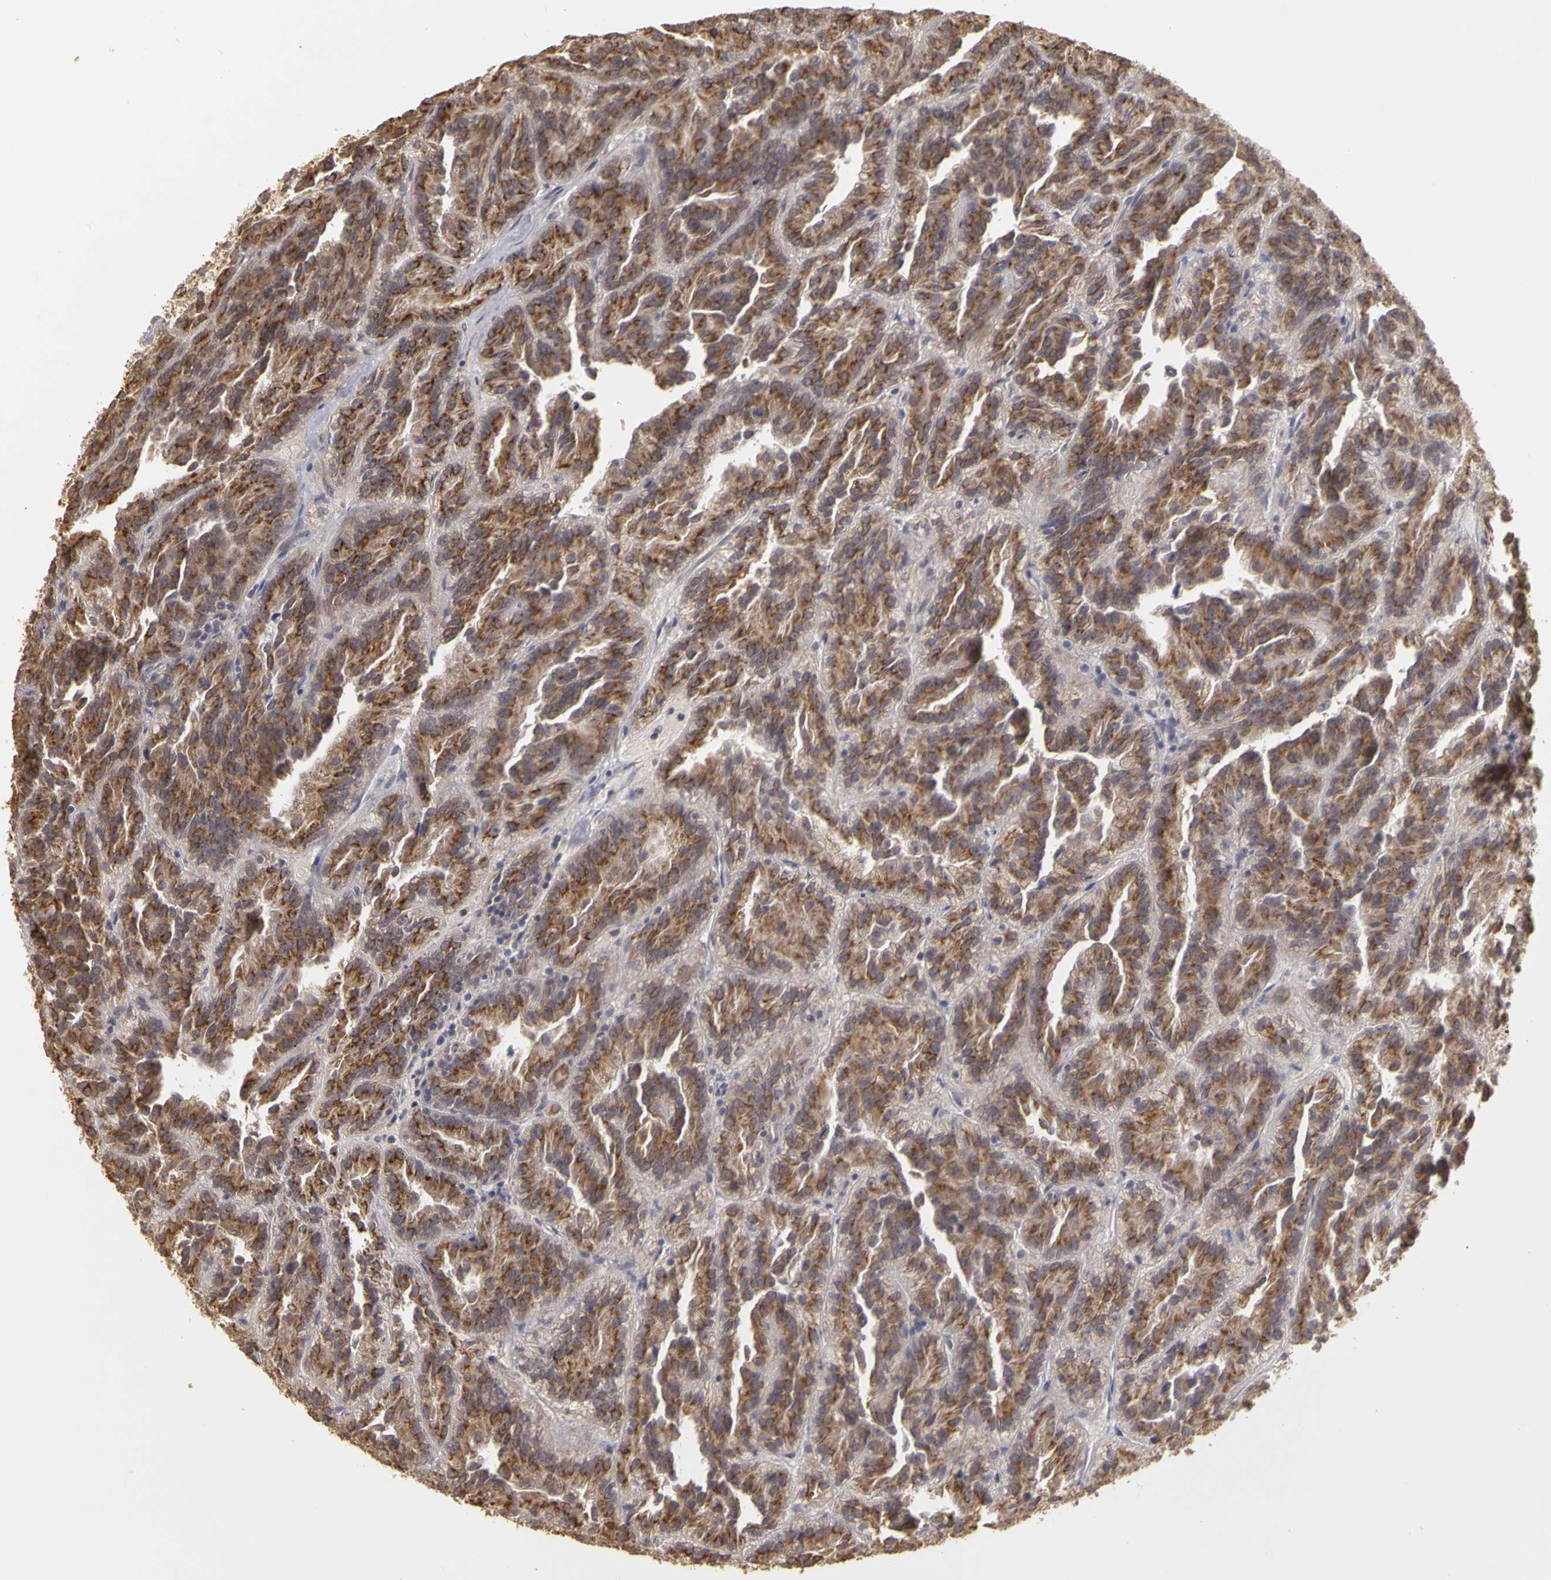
{"staining": {"intensity": "moderate", "quantity": ">75%", "location": "cytoplasmic/membranous"}, "tissue": "renal cancer", "cell_type": "Tumor cells", "image_type": "cancer", "snomed": [{"axis": "morphology", "description": "Adenocarcinoma, NOS"}, {"axis": "topography", "description": "Kidney"}], "caption": "IHC (DAB (3,3'-diaminobenzidine)) staining of renal cancer exhibits moderate cytoplasmic/membranous protein staining in about >75% of tumor cells.", "gene": "FRMD7", "patient": {"sex": "male", "age": 46}}